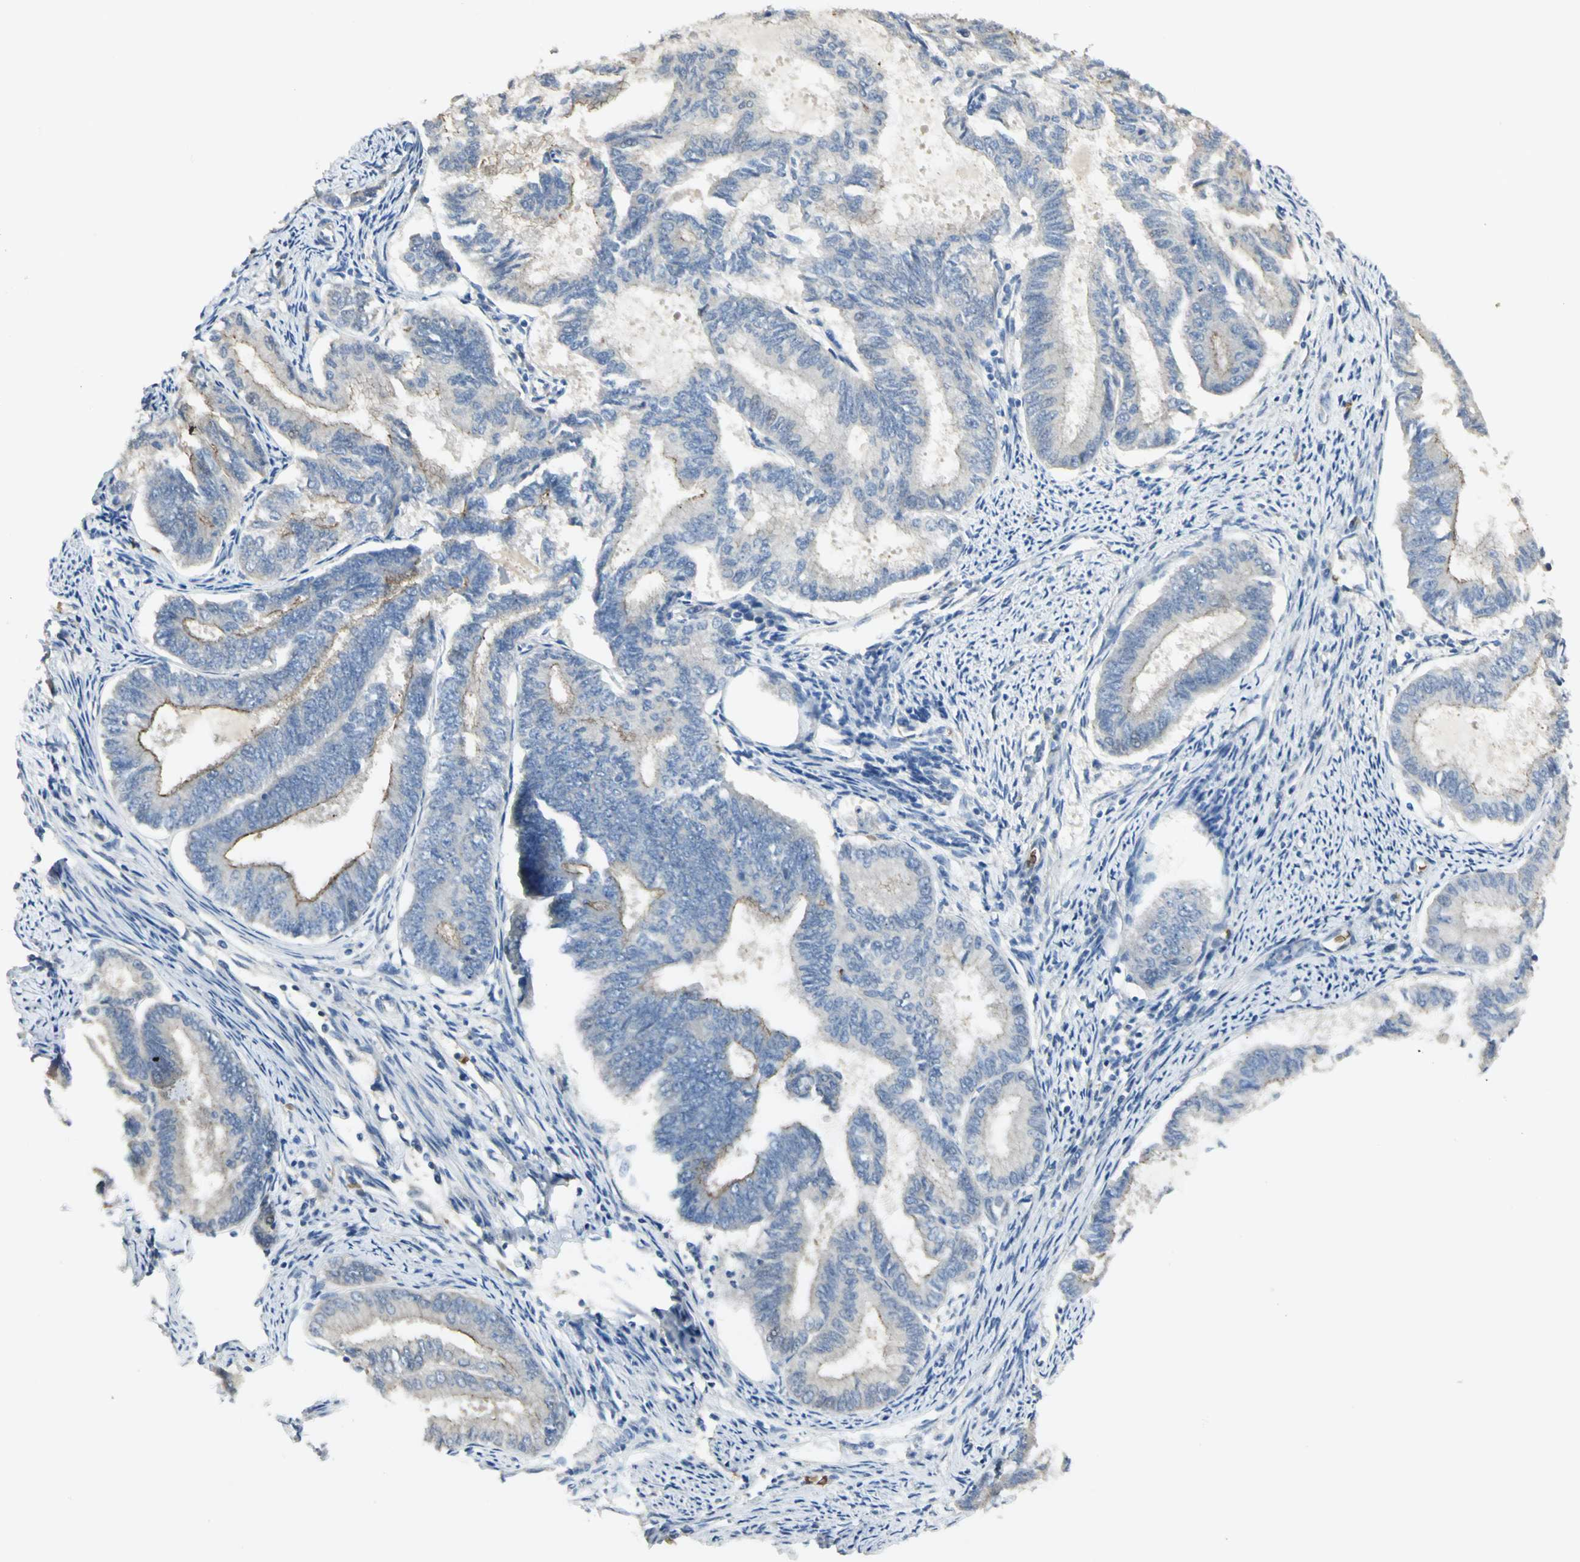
{"staining": {"intensity": "weak", "quantity": "<25%", "location": "cytoplasmic/membranous"}, "tissue": "endometrial cancer", "cell_type": "Tumor cells", "image_type": "cancer", "snomed": [{"axis": "morphology", "description": "Adenocarcinoma, NOS"}, {"axis": "topography", "description": "Endometrium"}], "caption": "A high-resolution micrograph shows IHC staining of endometrial cancer (adenocarcinoma), which exhibits no significant staining in tumor cells. (DAB immunohistochemistry with hematoxylin counter stain).", "gene": "ANK1", "patient": {"sex": "female", "age": 86}}